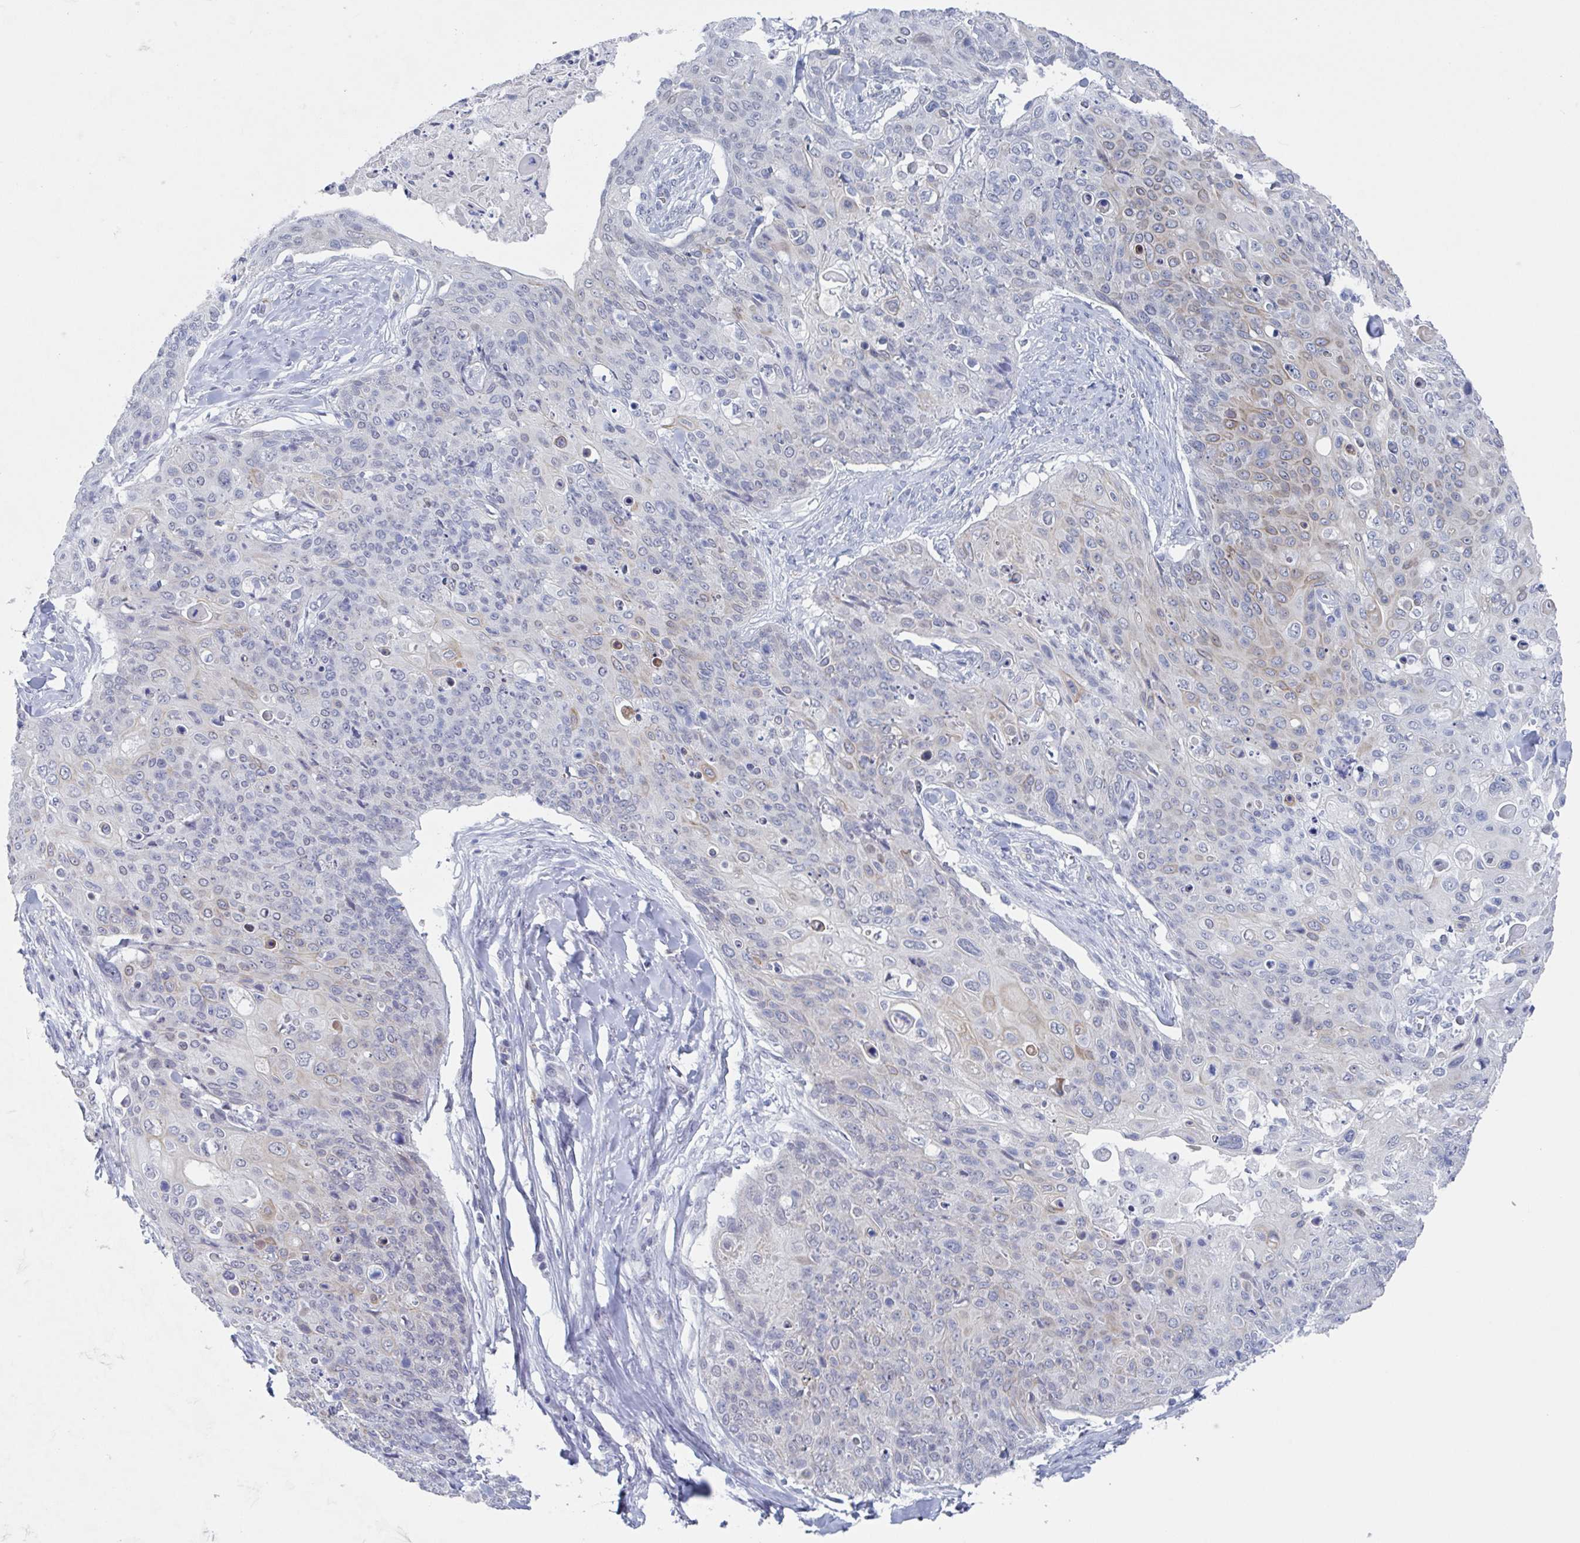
{"staining": {"intensity": "moderate", "quantity": "<25%", "location": "cytoplasmic/membranous"}, "tissue": "skin cancer", "cell_type": "Tumor cells", "image_type": "cancer", "snomed": [{"axis": "morphology", "description": "Squamous cell carcinoma, NOS"}, {"axis": "topography", "description": "Skin"}, {"axis": "topography", "description": "Vulva"}], "caption": "A brown stain shows moderate cytoplasmic/membranous positivity of a protein in skin cancer tumor cells. The staining was performed using DAB, with brown indicating positive protein expression. Nuclei are stained blue with hematoxylin.", "gene": "KDM4D", "patient": {"sex": "female", "age": 85}}